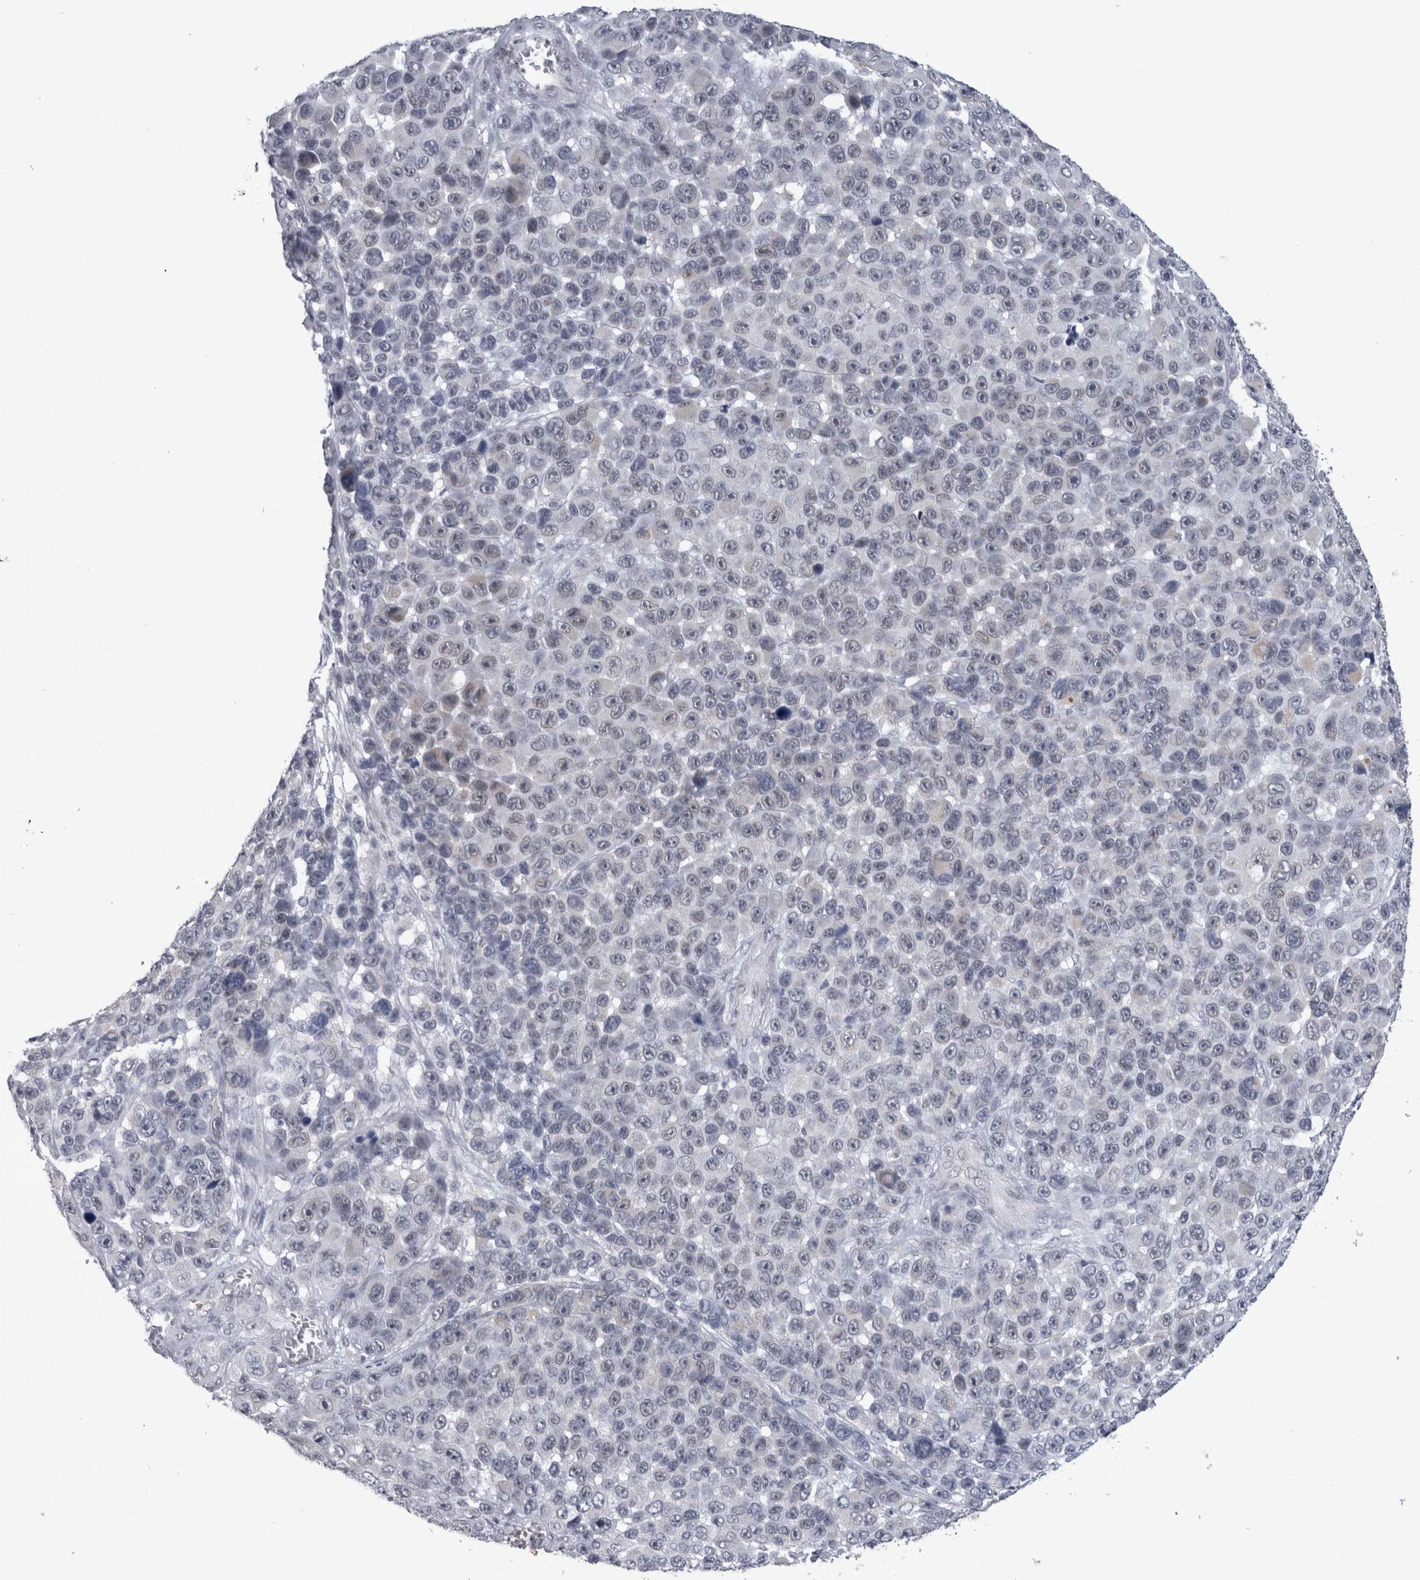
{"staining": {"intensity": "negative", "quantity": "none", "location": "none"}, "tissue": "melanoma", "cell_type": "Tumor cells", "image_type": "cancer", "snomed": [{"axis": "morphology", "description": "Malignant melanoma, NOS"}, {"axis": "topography", "description": "Skin"}], "caption": "DAB (3,3'-diaminobenzidine) immunohistochemical staining of human malignant melanoma demonstrates no significant staining in tumor cells.", "gene": "PEBP4", "patient": {"sex": "male", "age": 53}}